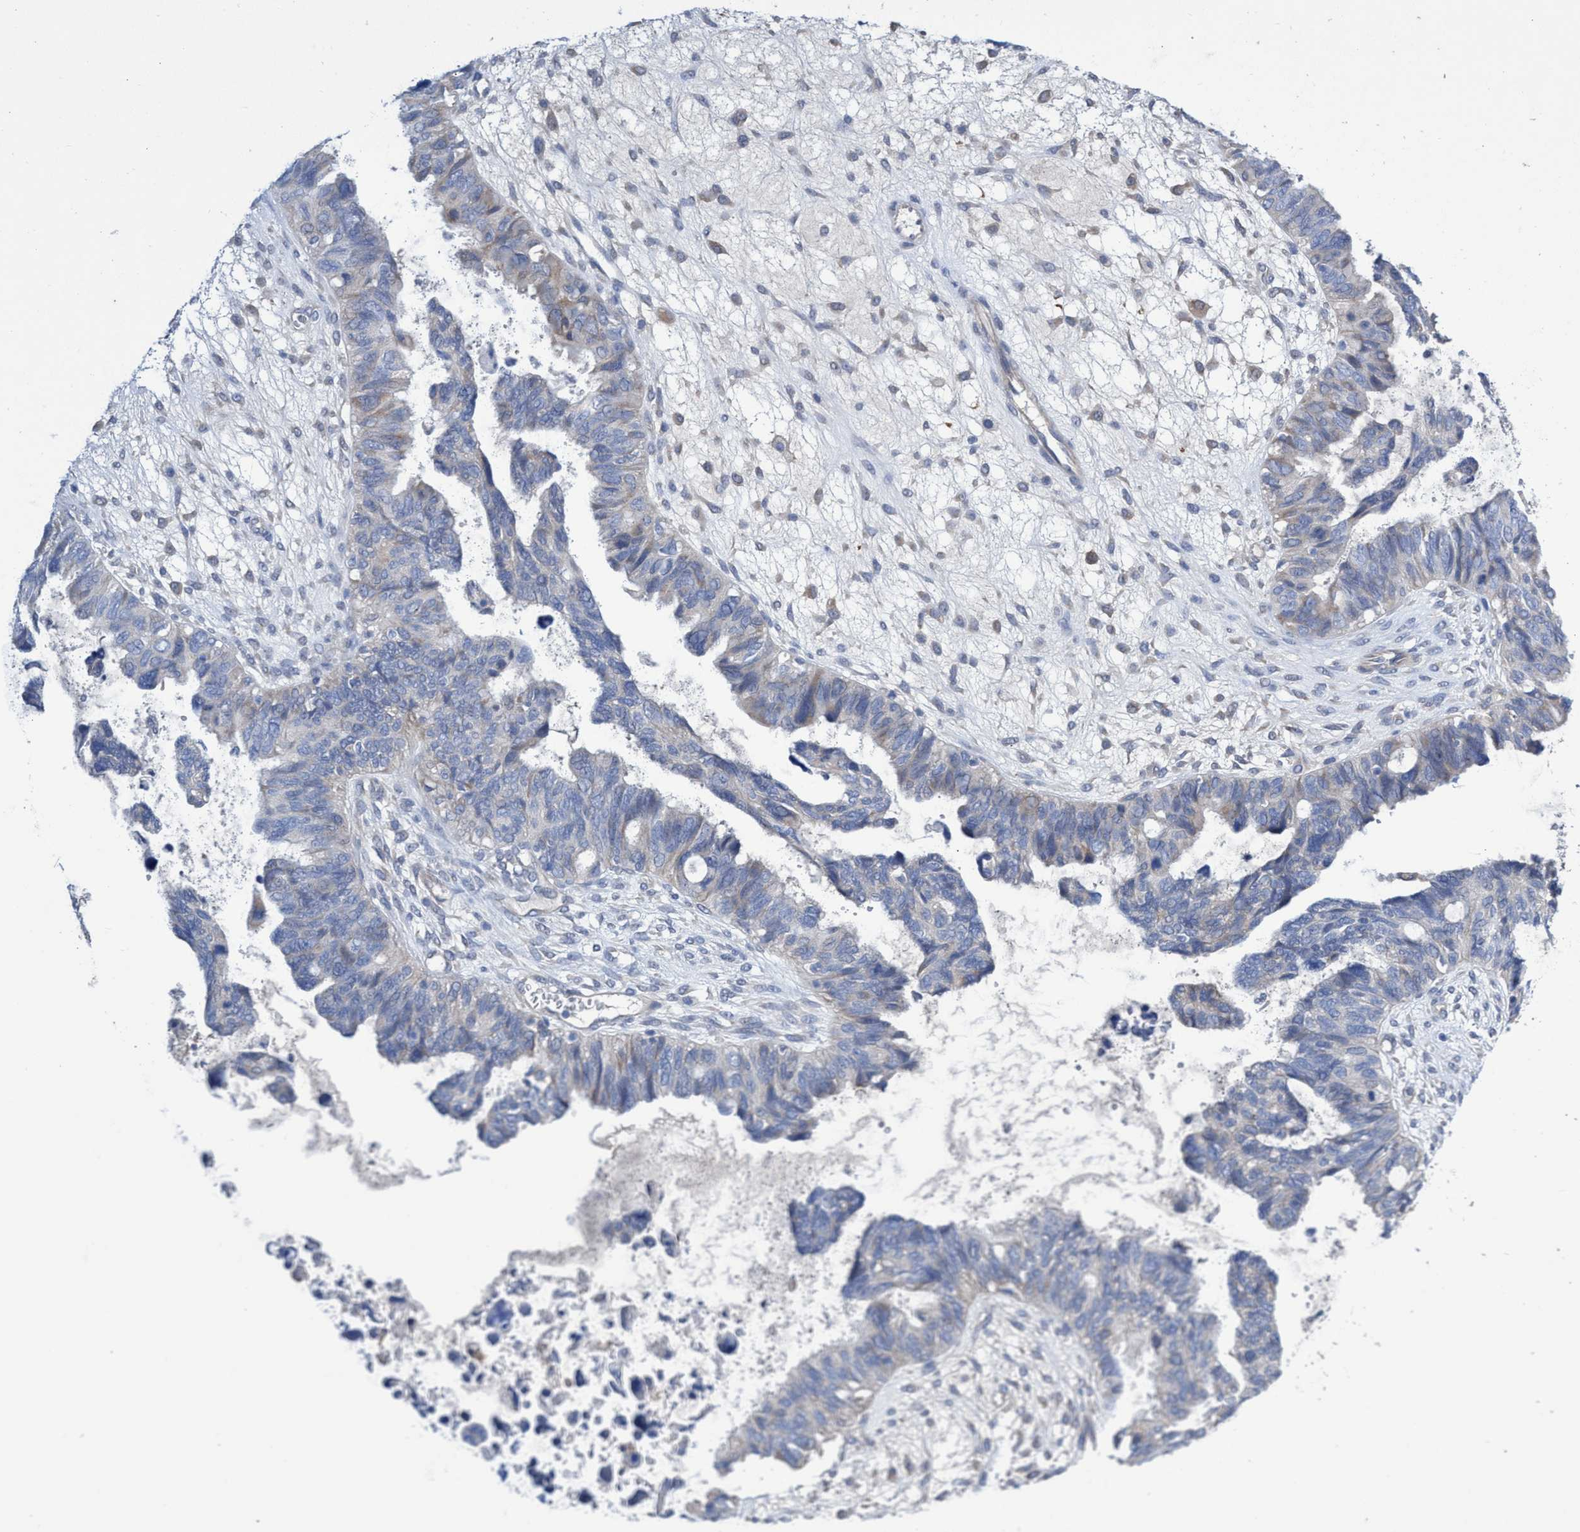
{"staining": {"intensity": "negative", "quantity": "none", "location": "none"}, "tissue": "ovarian cancer", "cell_type": "Tumor cells", "image_type": "cancer", "snomed": [{"axis": "morphology", "description": "Cystadenocarcinoma, serous, NOS"}, {"axis": "topography", "description": "Ovary"}], "caption": "Tumor cells show no significant staining in ovarian cancer. (DAB immunohistochemistry (IHC), high magnification).", "gene": "SVEP1", "patient": {"sex": "female", "age": 79}}